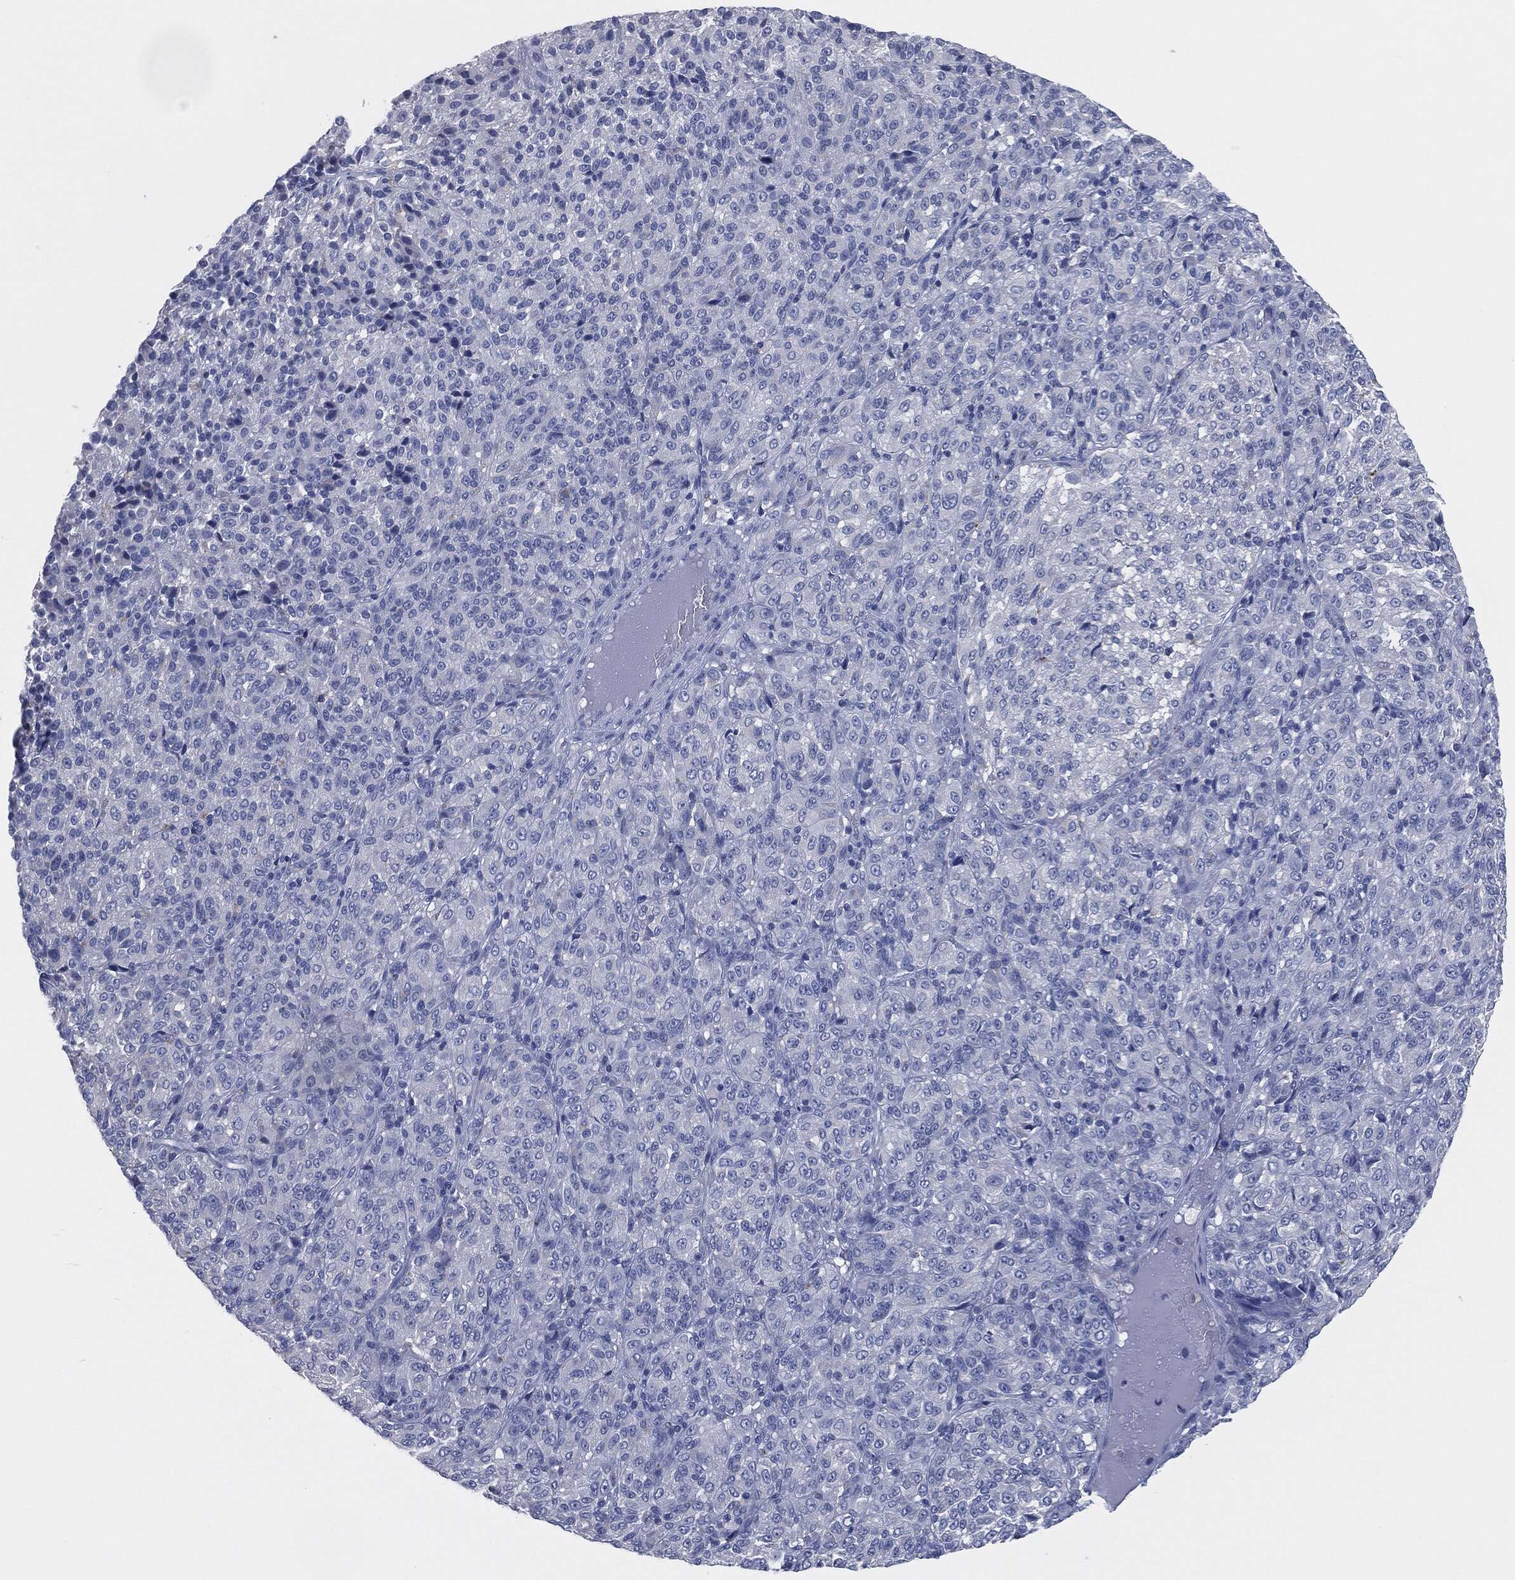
{"staining": {"intensity": "negative", "quantity": "none", "location": "none"}, "tissue": "melanoma", "cell_type": "Tumor cells", "image_type": "cancer", "snomed": [{"axis": "morphology", "description": "Malignant melanoma, Metastatic site"}, {"axis": "topography", "description": "Brain"}], "caption": "Tumor cells are negative for brown protein staining in malignant melanoma (metastatic site).", "gene": "CAV3", "patient": {"sex": "female", "age": 56}}